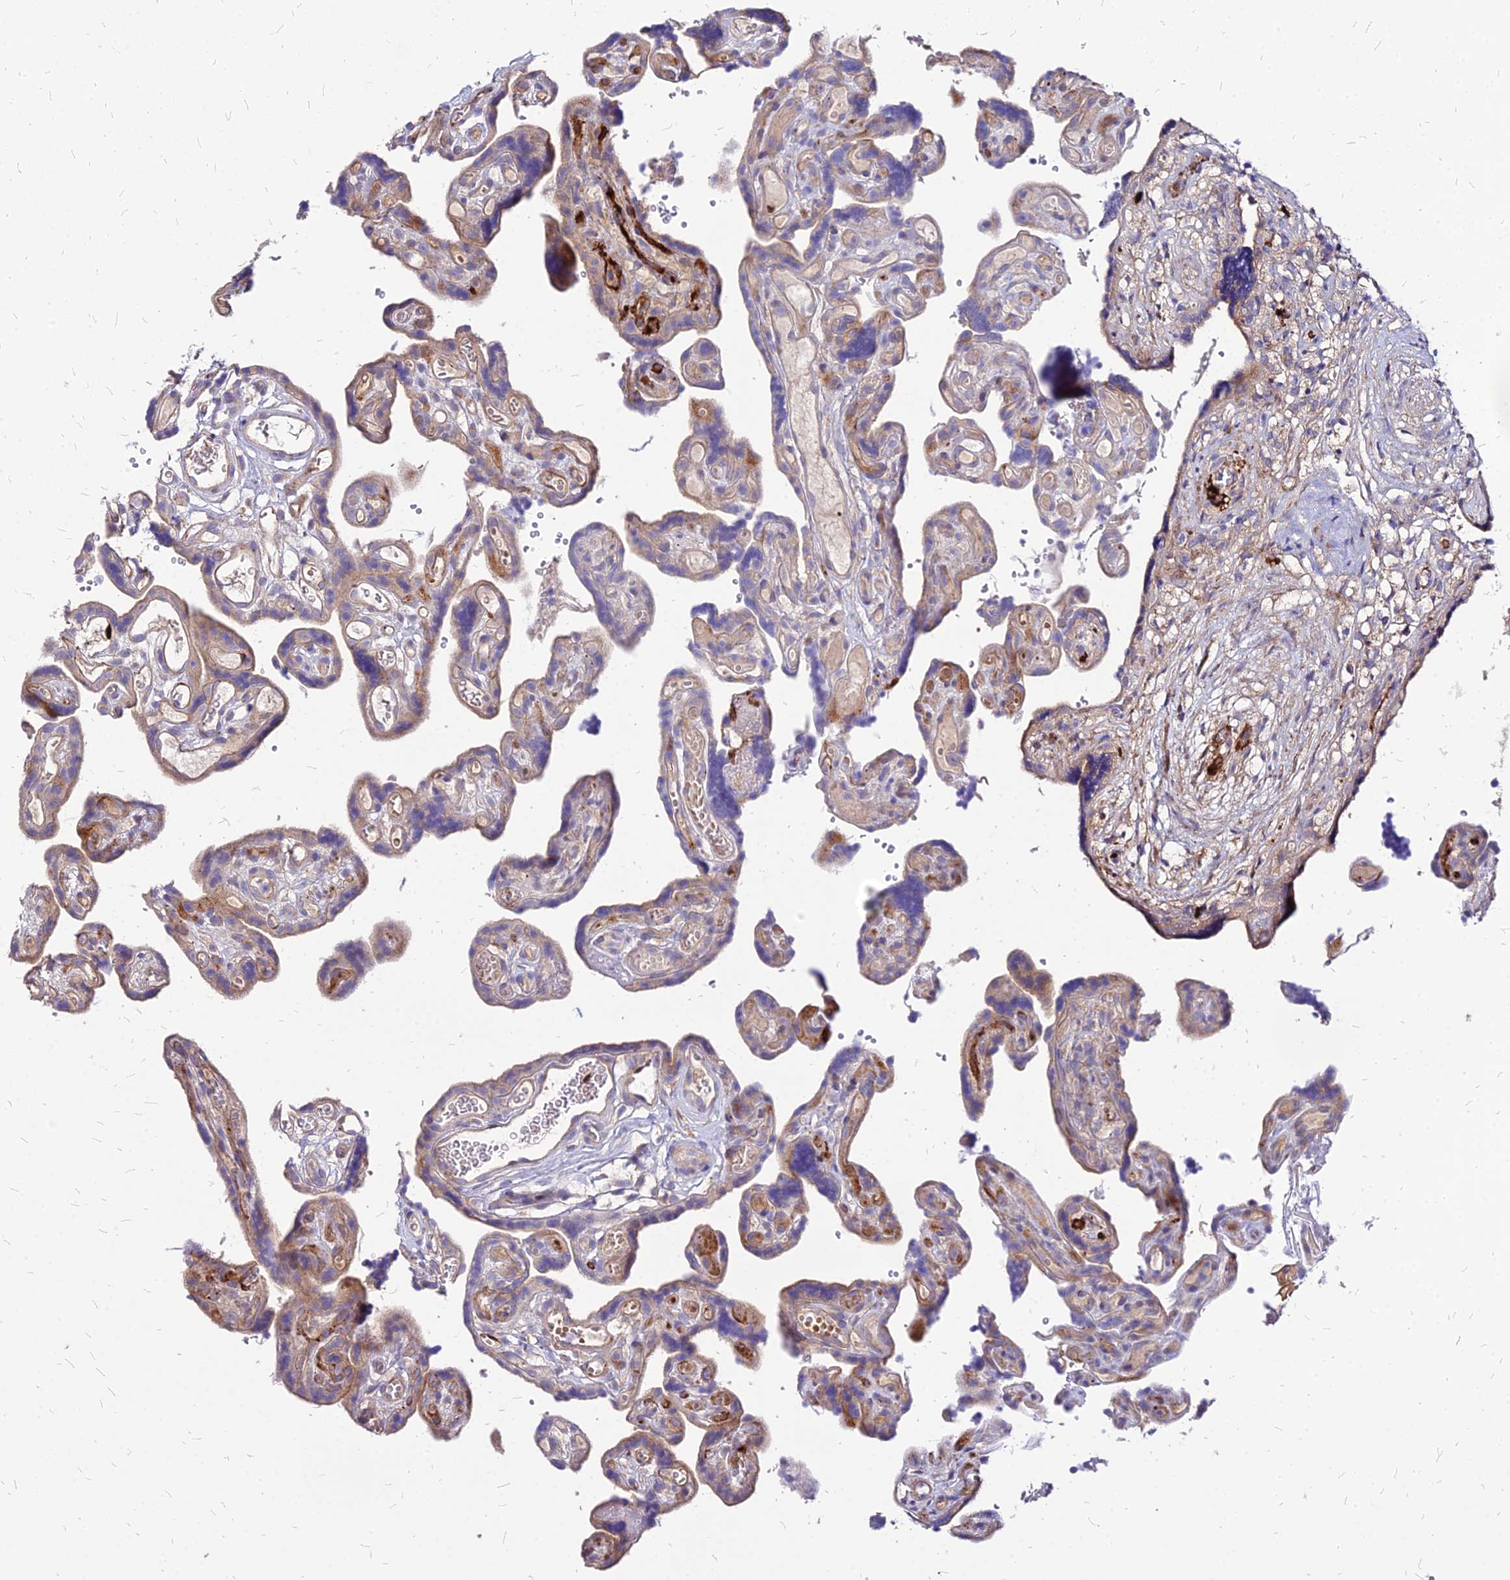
{"staining": {"intensity": "moderate", "quantity": ">75%", "location": "cytoplasmic/membranous"}, "tissue": "placenta", "cell_type": "Decidual cells", "image_type": "normal", "snomed": [{"axis": "morphology", "description": "Normal tissue, NOS"}, {"axis": "topography", "description": "Placenta"}], "caption": "IHC histopathology image of benign placenta stained for a protein (brown), which reveals medium levels of moderate cytoplasmic/membranous positivity in approximately >75% of decidual cells.", "gene": "COMMD10", "patient": {"sex": "female", "age": 30}}